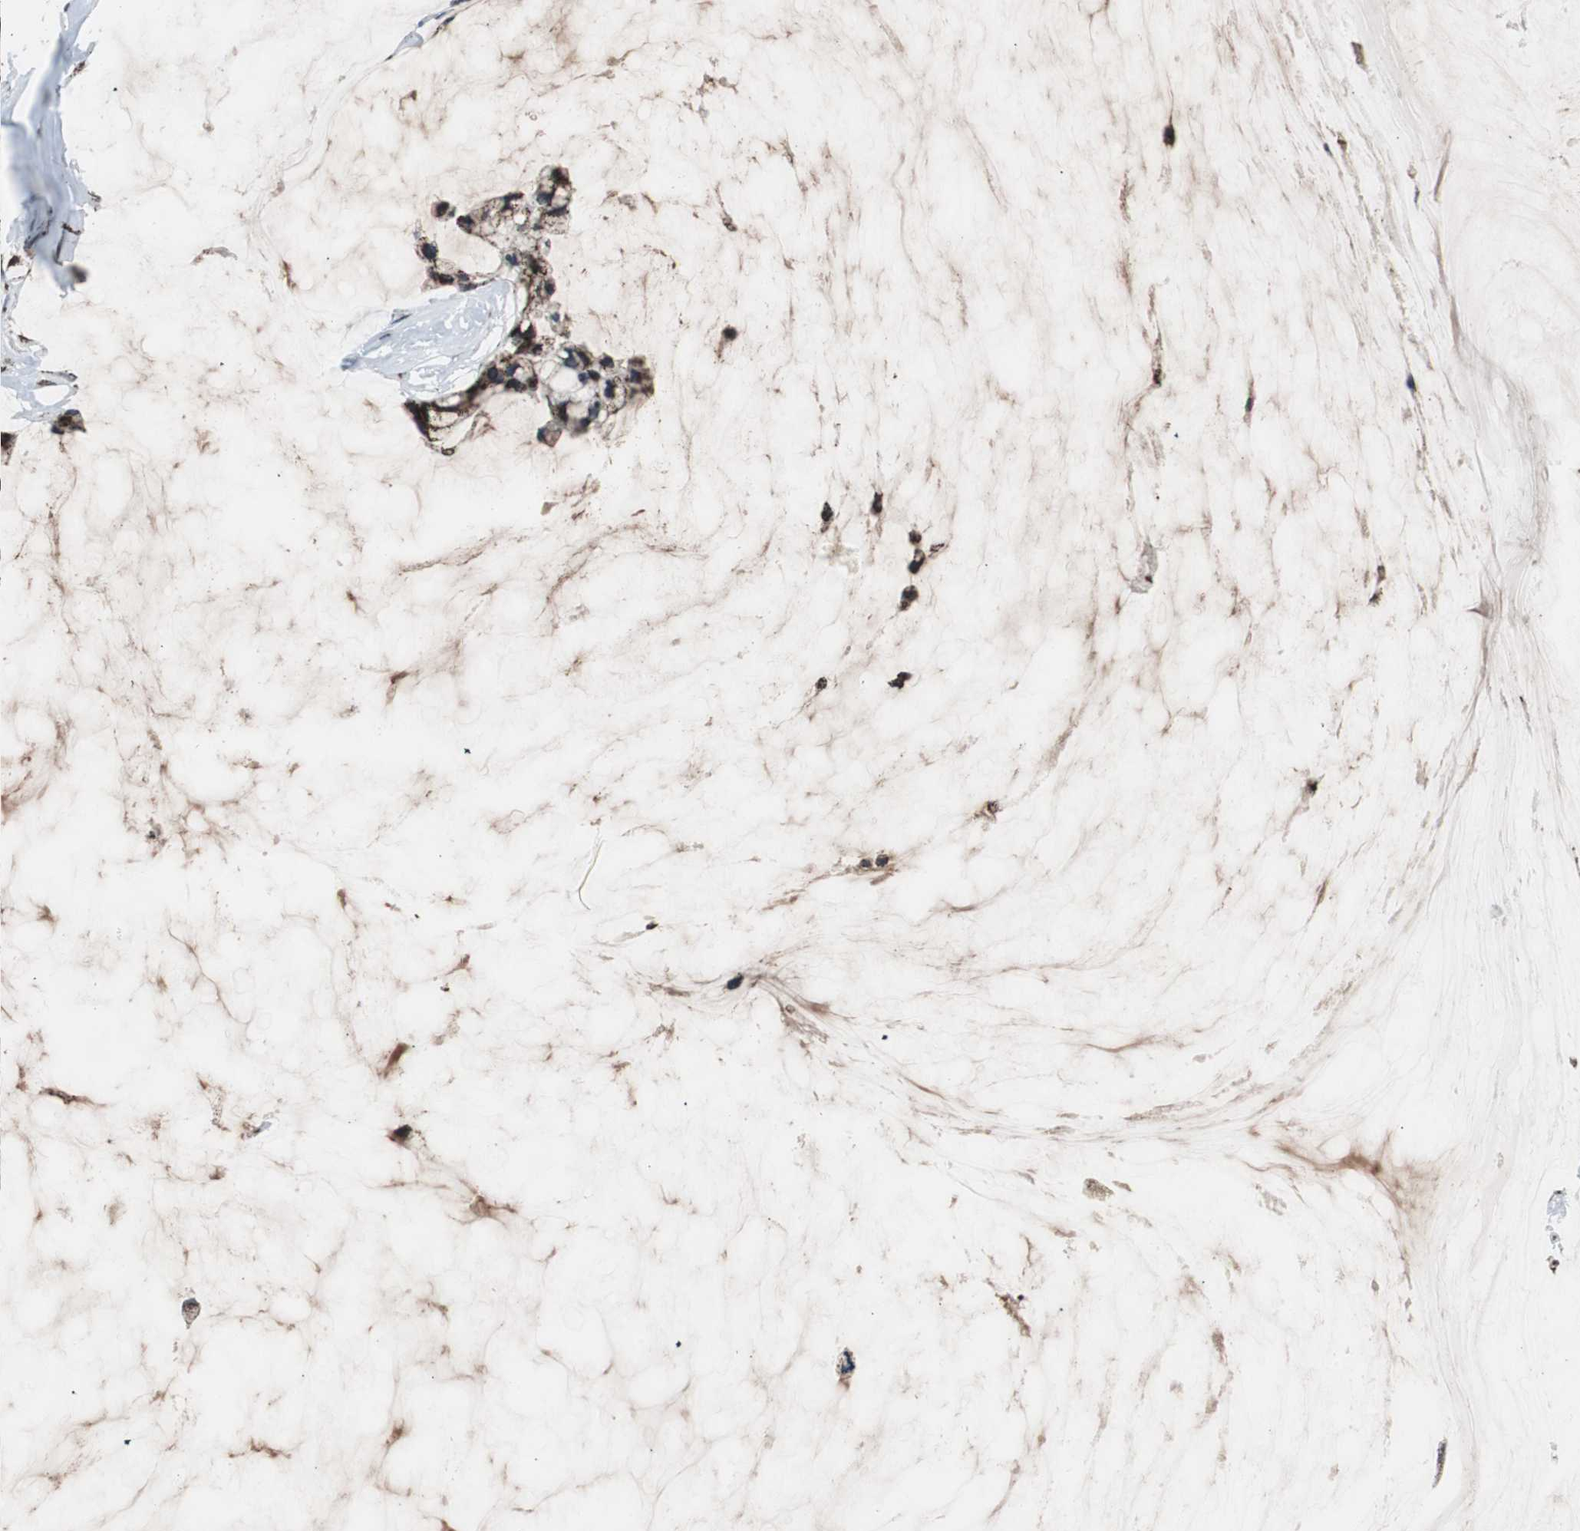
{"staining": {"intensity": "moderate", "quantity": ">75%", "location": "cytoplasmic/membranous"}, "tissue": "ovarian cancer", "cell_type": "Tumor cells", "image_type": "cancer", "snomed": [{"axis": "morphology", "description": "Cystadenocarcinoma, mucinous, NOS"}, {"axis": "topography", "description": "Ovary"}], "caption": "Immunohistochemistry (IHC) of human ovarian cancer shows medium levels of moderate cytoplasmic/membranous staining in about >75% of tumor cells. Using DAB (3,3'-diaminobenzidine) (brown) and hematoxylin (blue) stains, captured at high magnification using brightfield microscopy.", "gene": "HSPA9", "patient": {"sex": "female", "age": 39}}